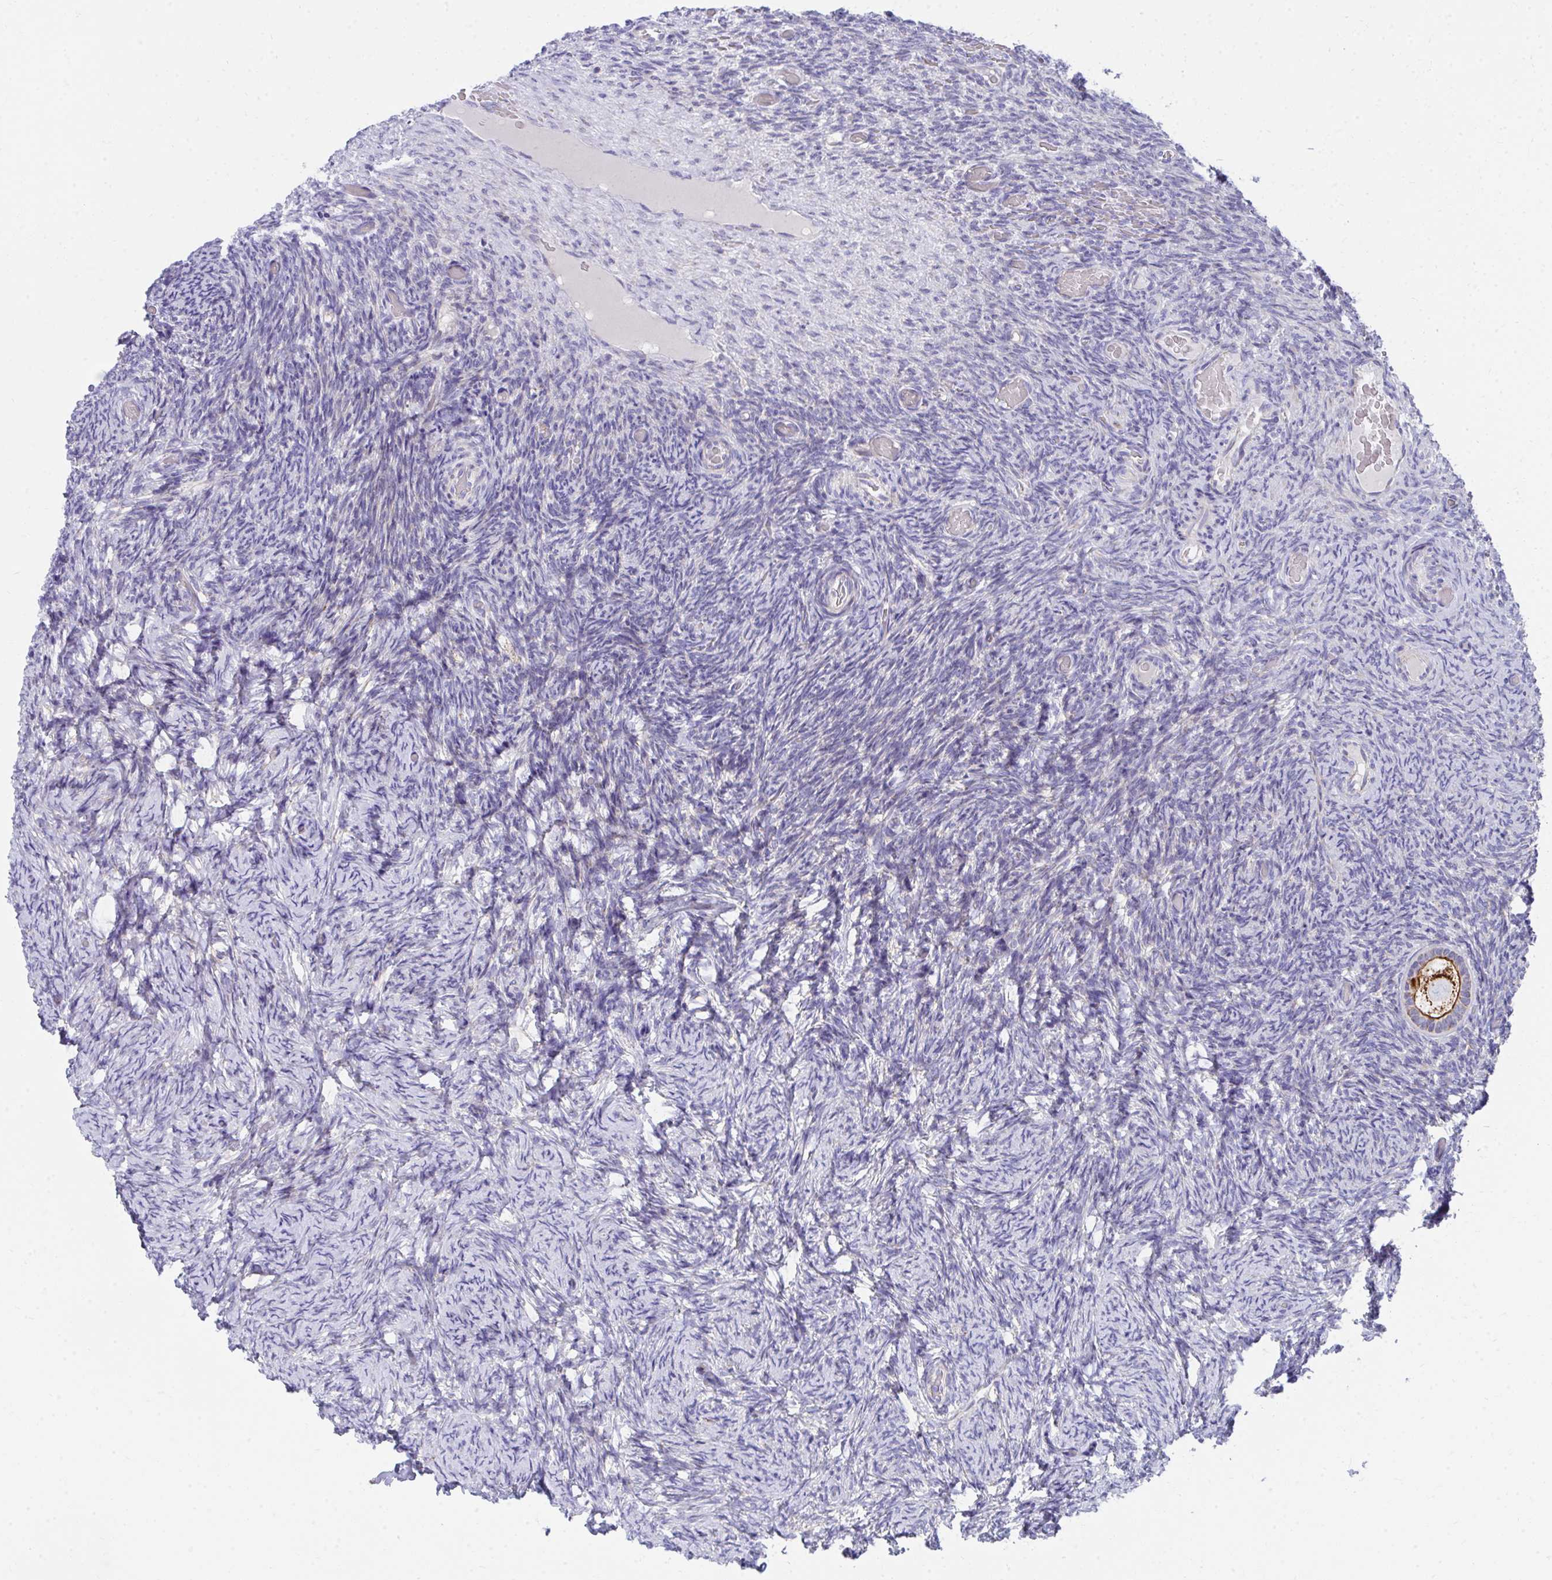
{"staining": {"intensity": "moderate", "quantity": ">75%", "location": "cytoplasmic/membranous"}, "tissue": "ovary", "cell_type": "Follicle cells", "image_type": "normal", "snomed": [{"axis": "morphology", "description": "Normal tissue, NOS"}, {"axis": "topography", "description": "Ovary"}], "caption": "Immunohistochemical staining of unremarkable ovary exhibits moderate cytoplasmic/membranous protein positivity in approximately >75% of follicle cells. (DAB = brown stain, brightfield microscopy at high magnification).", "gene": "IL37", "patient": {"sex": "female", "age": 34}}